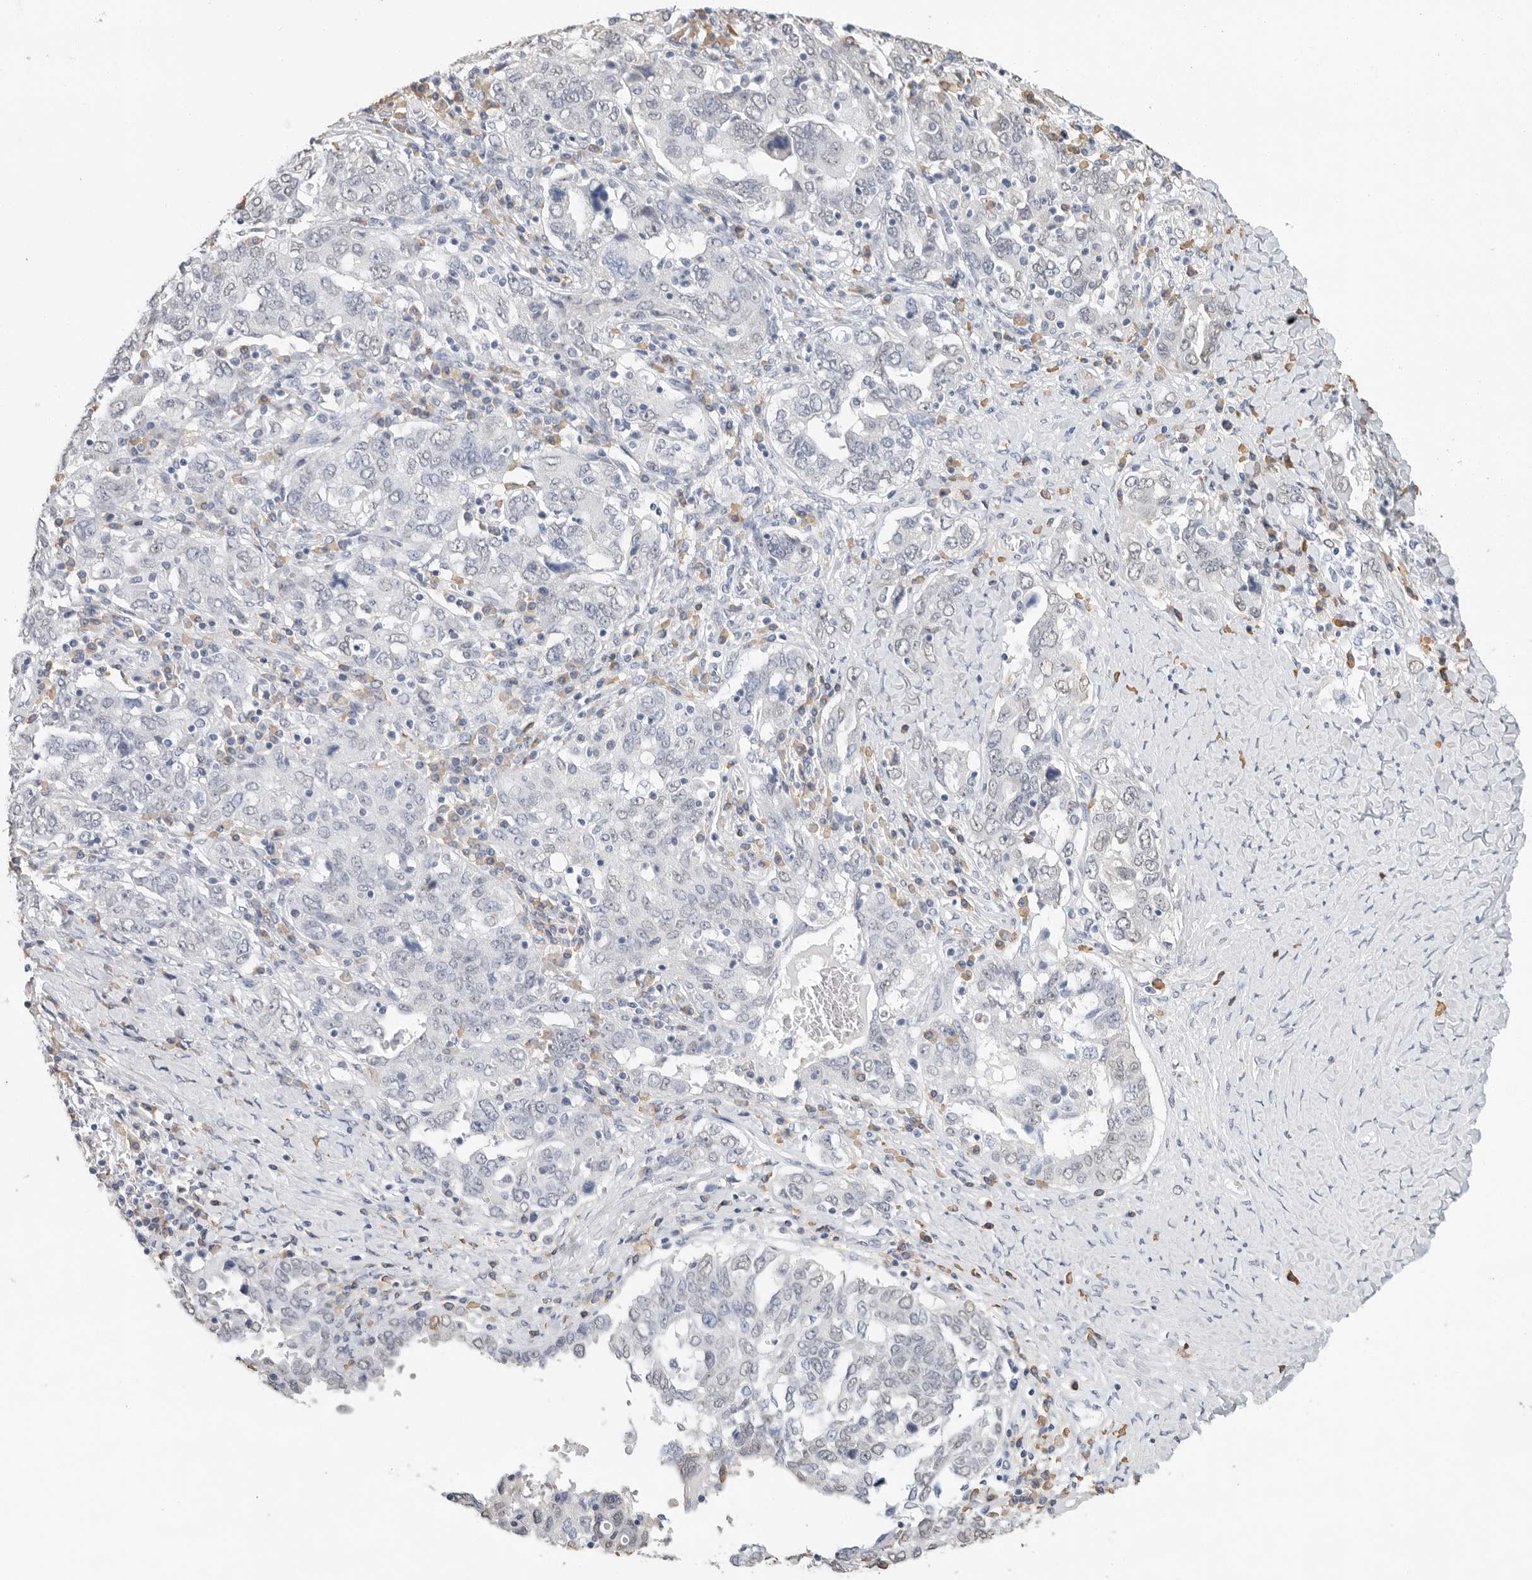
{"staining": {"intensity": "negative", "quantity": "none", "location": "none"}, "tissue": "ovarian cancer", "cell_type": "Tumor cells", "image_type": "cancer", "snomed": [{"axis": "morphology", "description": "Carcinoma, endometroid"}, {"axis": "topography", "description": "Ovary"}], "caption": "Immunohistochemical staining of ovarian cancer (endometroid carcinoma) displays no significant staining in tumor cells.", "gene": "ARHGEF10", "patient": {"sex": "female", "age": 62}}